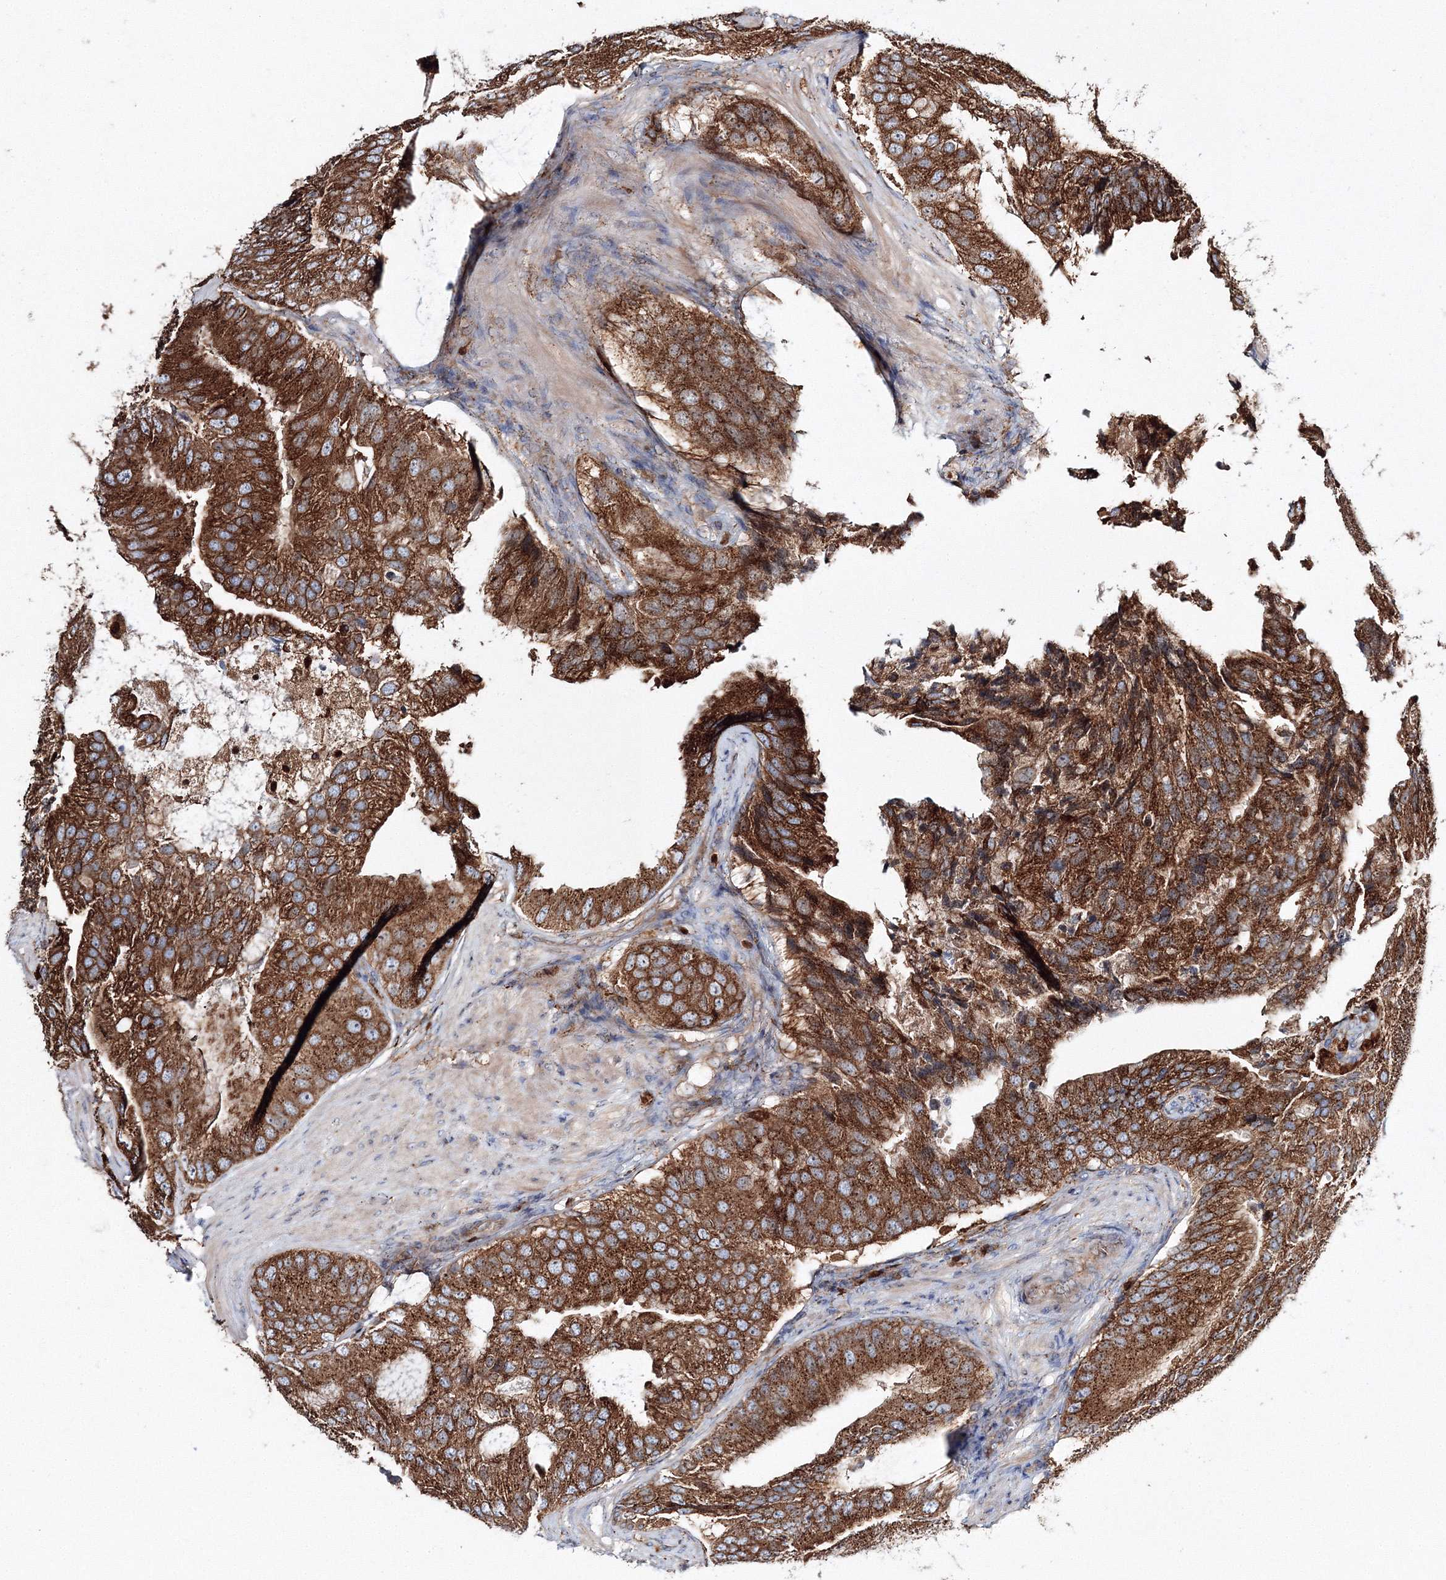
{"staining": {"intensity": "strong", "quantity": ">75%", "location": "cytoplasmic/membranous"}, "tissue": "prostate cancer", "cell_type": "Tumor cells", "image_type": "cancer", "snomed": [{"axis": "morphology", "description": "Adenocarcinoma, High grade"}, {"axis": "topography", "description": "Prostate"}], "caption": "A histopathology image of adenocarcinoma (high-grade) (prostate) stained for a protein demonstrates strong cytoplasmic/membranous brown staining in tumor cells.", "gene": "ARCN1", "patient": {"sex": "male", "age": 70}}